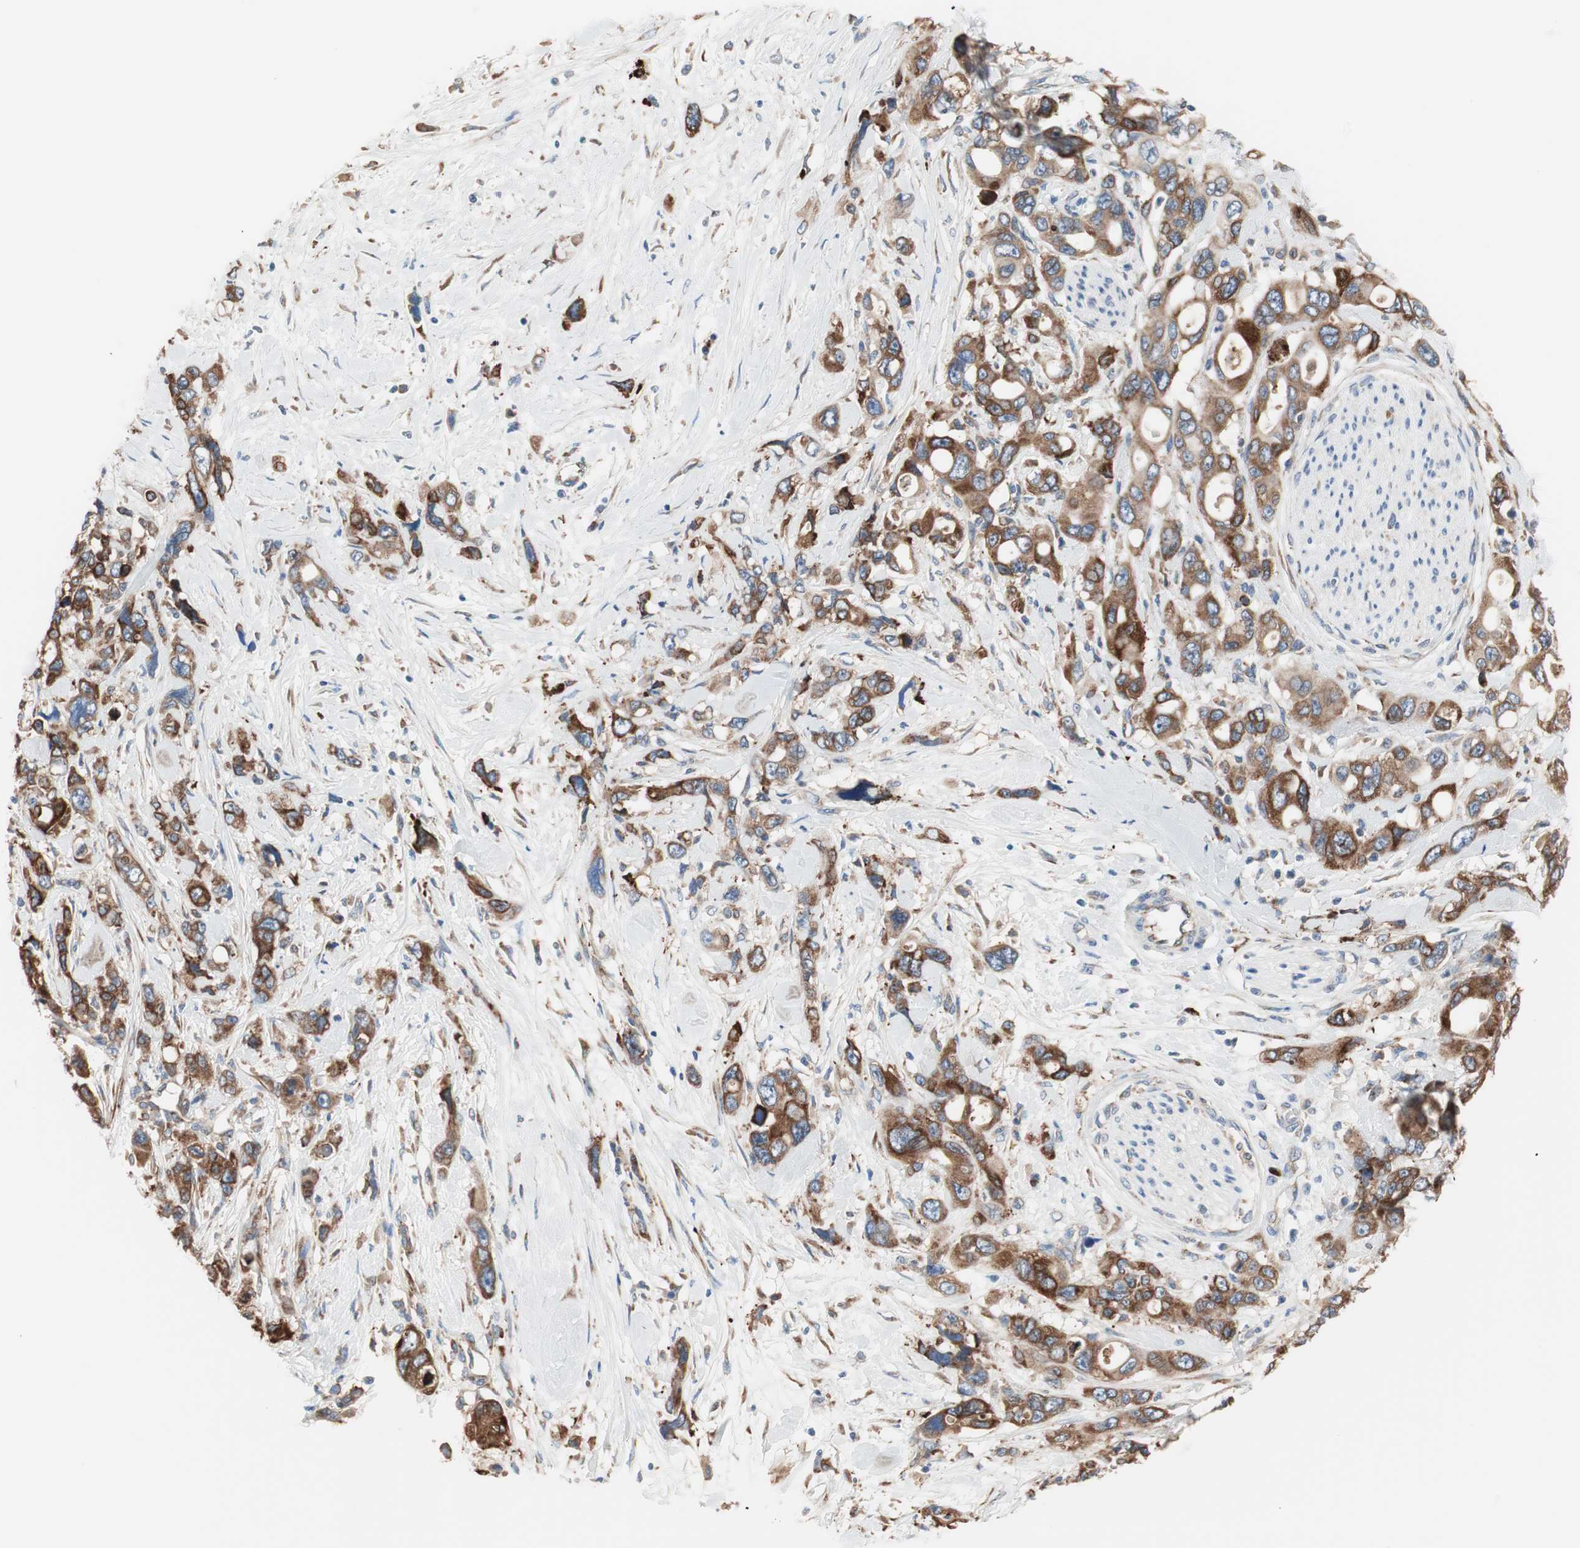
{"staining": {"intensity": "moderate", "quantity": ">75%", "location": "cytoplasmic/membranous"}, "tissue": "pancreatic cancer", "cell_type": "Tumor cells", "image_type": "cancer", "snomed": [{"axis": "morphology", "description": "Adenocarcinoma, NOS"}, {"axis": "topography", "description": "Pancreas"}], "caption": "DAB (3,3'-diaminobenzidine) immunohistochemical staining of human pancreatic adenocarcinoma shows moderate cytoplasmic/membranous protein positivity in about >75% of tumor cells. The staining was performed using DAB, with brown indicating positive protein expression. Nuclei are stained blue with hematoxylin.", "gene": "SLC27A4", "patient": {"sex": "male", "age": 46}}